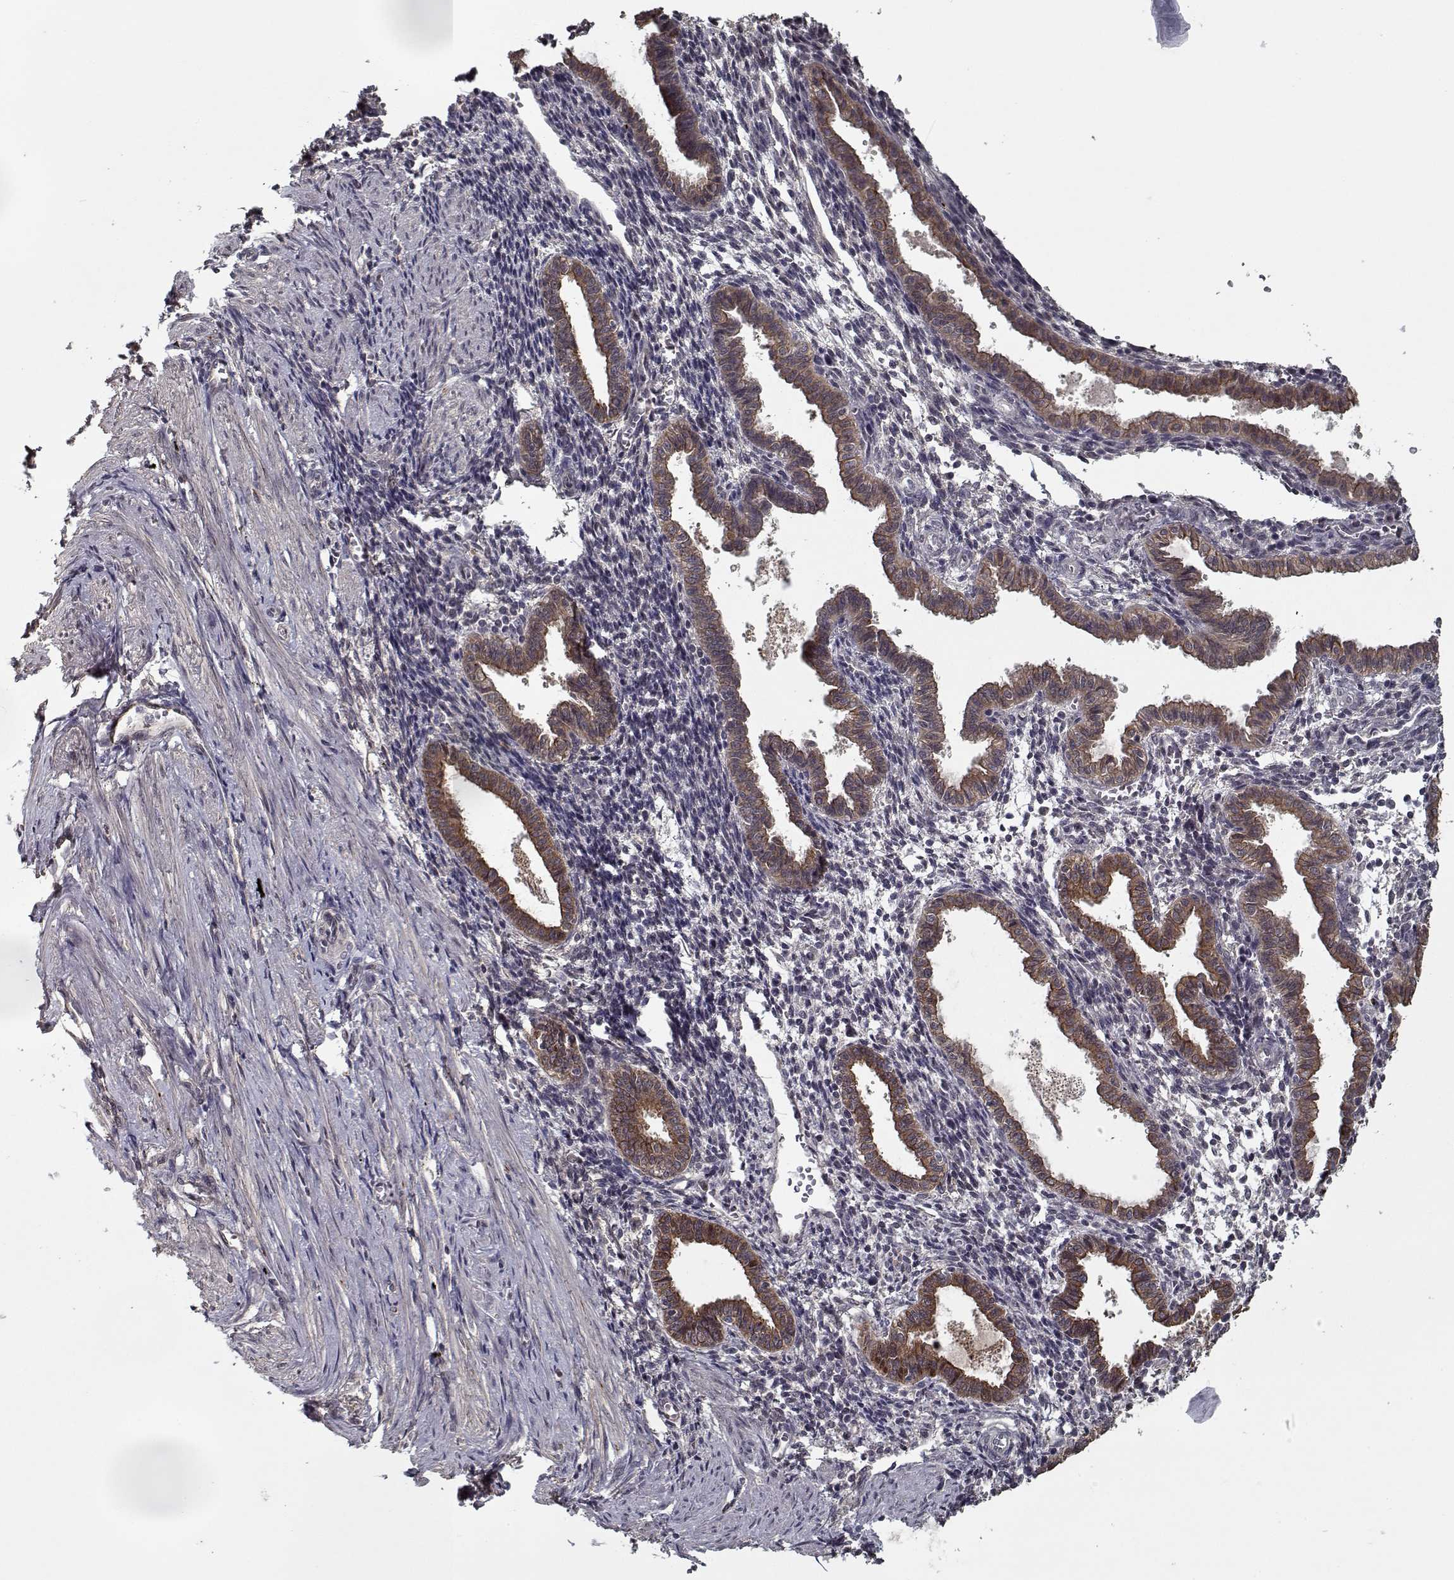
{"staining": {"intensity": "negative", "quantity": "none", "location": "none"}, "tissue": "endometrium", "cell_type": "Cells in endometrial stroma", "image_type": "normal", "snomed": [{"axis": "morphology", "description": "Normal tissue, NOS"}, {"axis": "topography", "description": "Endometrium"}], "caption": "This image is of normal endometrium stained with IHC to label a protein in brown with the nuclei are counter-stained blue. There is no positivity in cells in endometrial stroma. (Brightfield microscopy of DAB immunohistochemistry (IHC) at high magnification).", "gene": "NLK", "patient": {"sex": "female", "age": 37}}